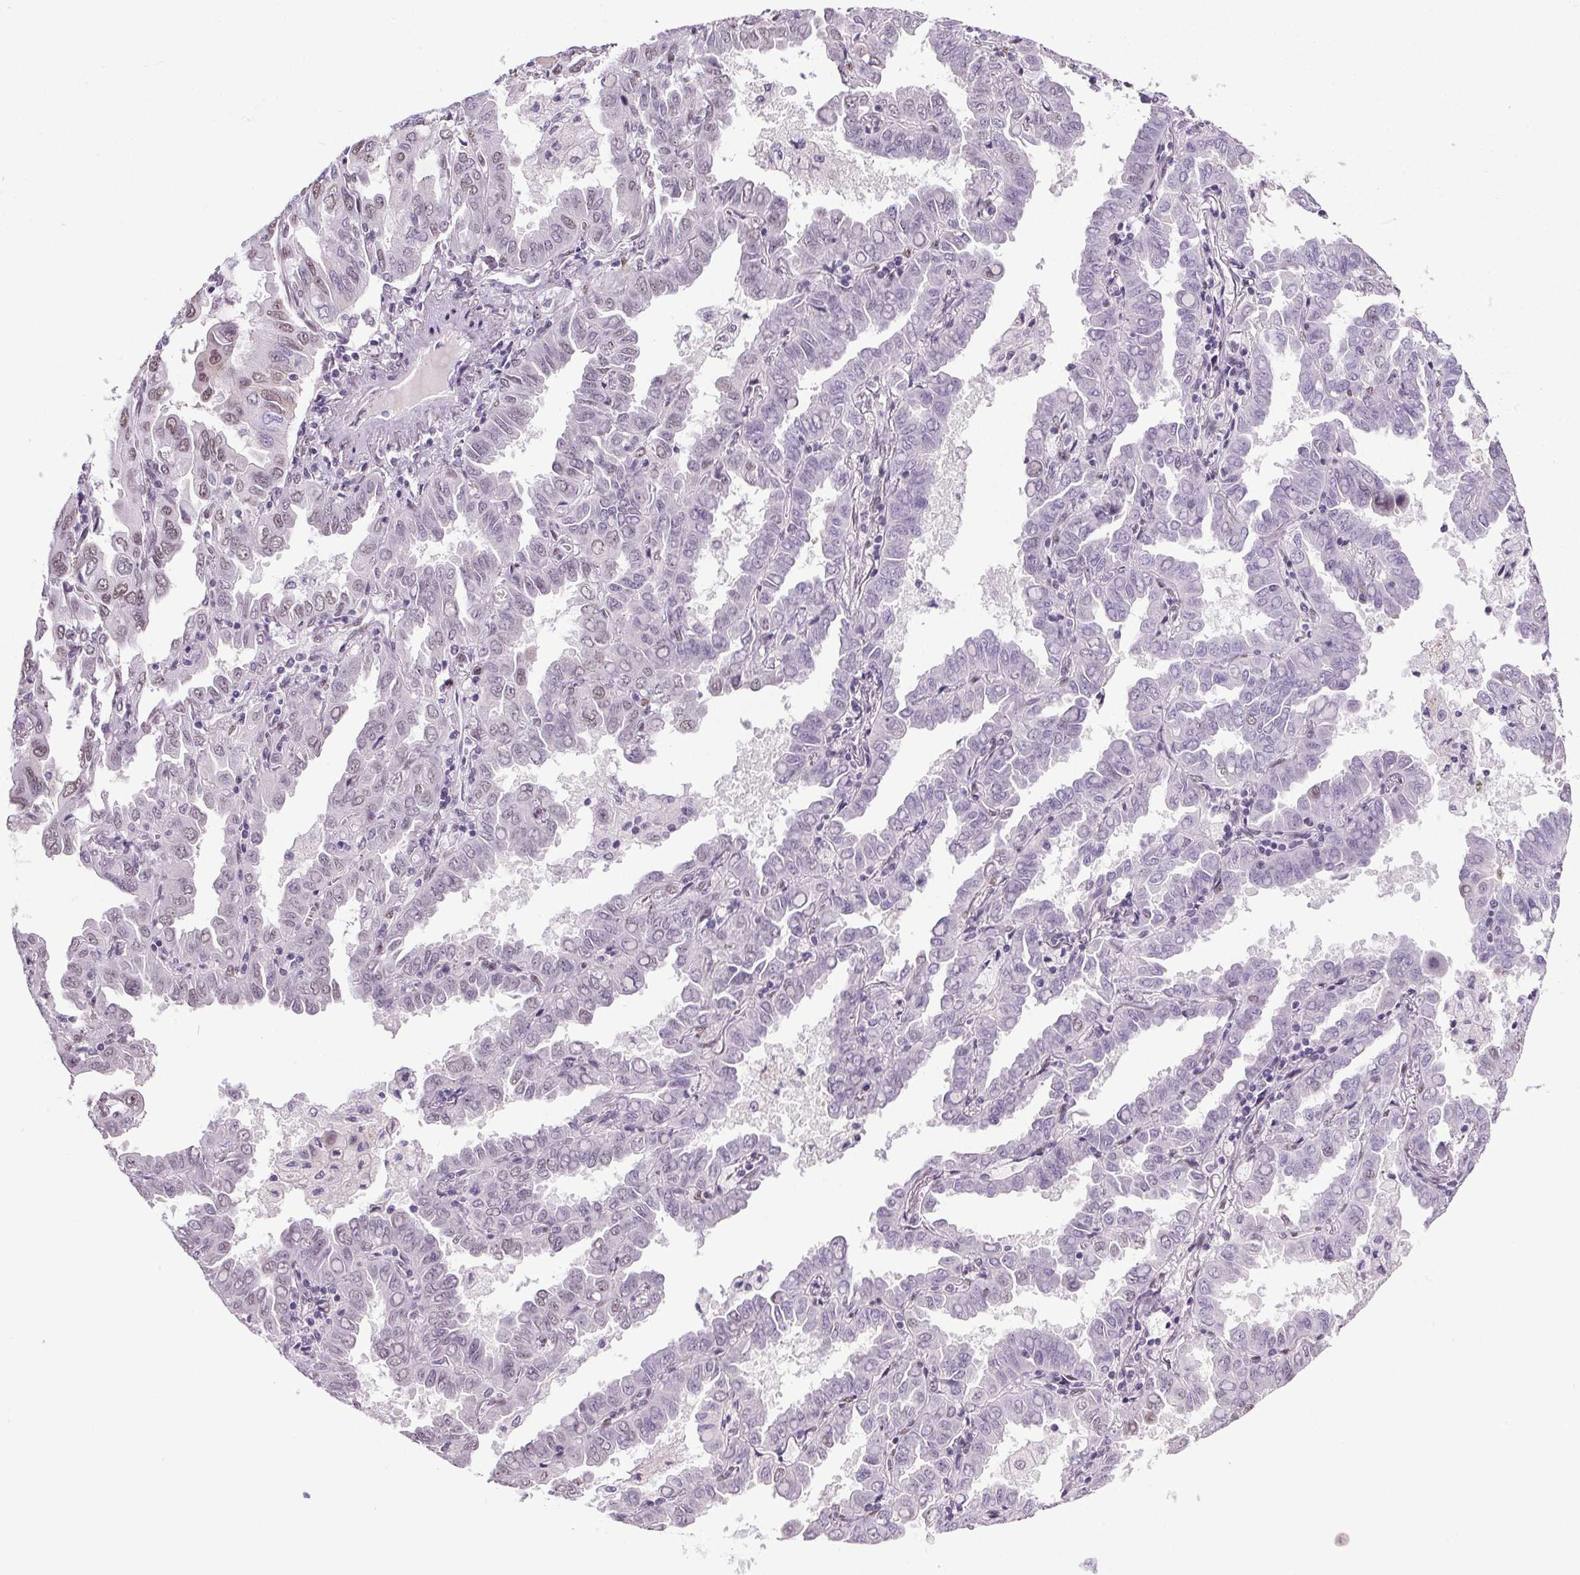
{"staining": {"intensity": "weak", "quantity": "25%-75%", "location": "nuclear"}, "tissue": "lung cancer", "cell_type": "Tumor cells", "image_type": "cancer", "snomed": [{"axis": "morphology", "description": "Adenocarcinoma, NOS"}, {"axis": "topography", "description": "Lung"}], "caption": "Immunohistochemical staining of adenocarcinoma (lung) displays low levels of weak nuclear staining in about 25%-75% of tumor cells.", "gene": "GP6", "patient": {"sex": "male", "age": 64}}